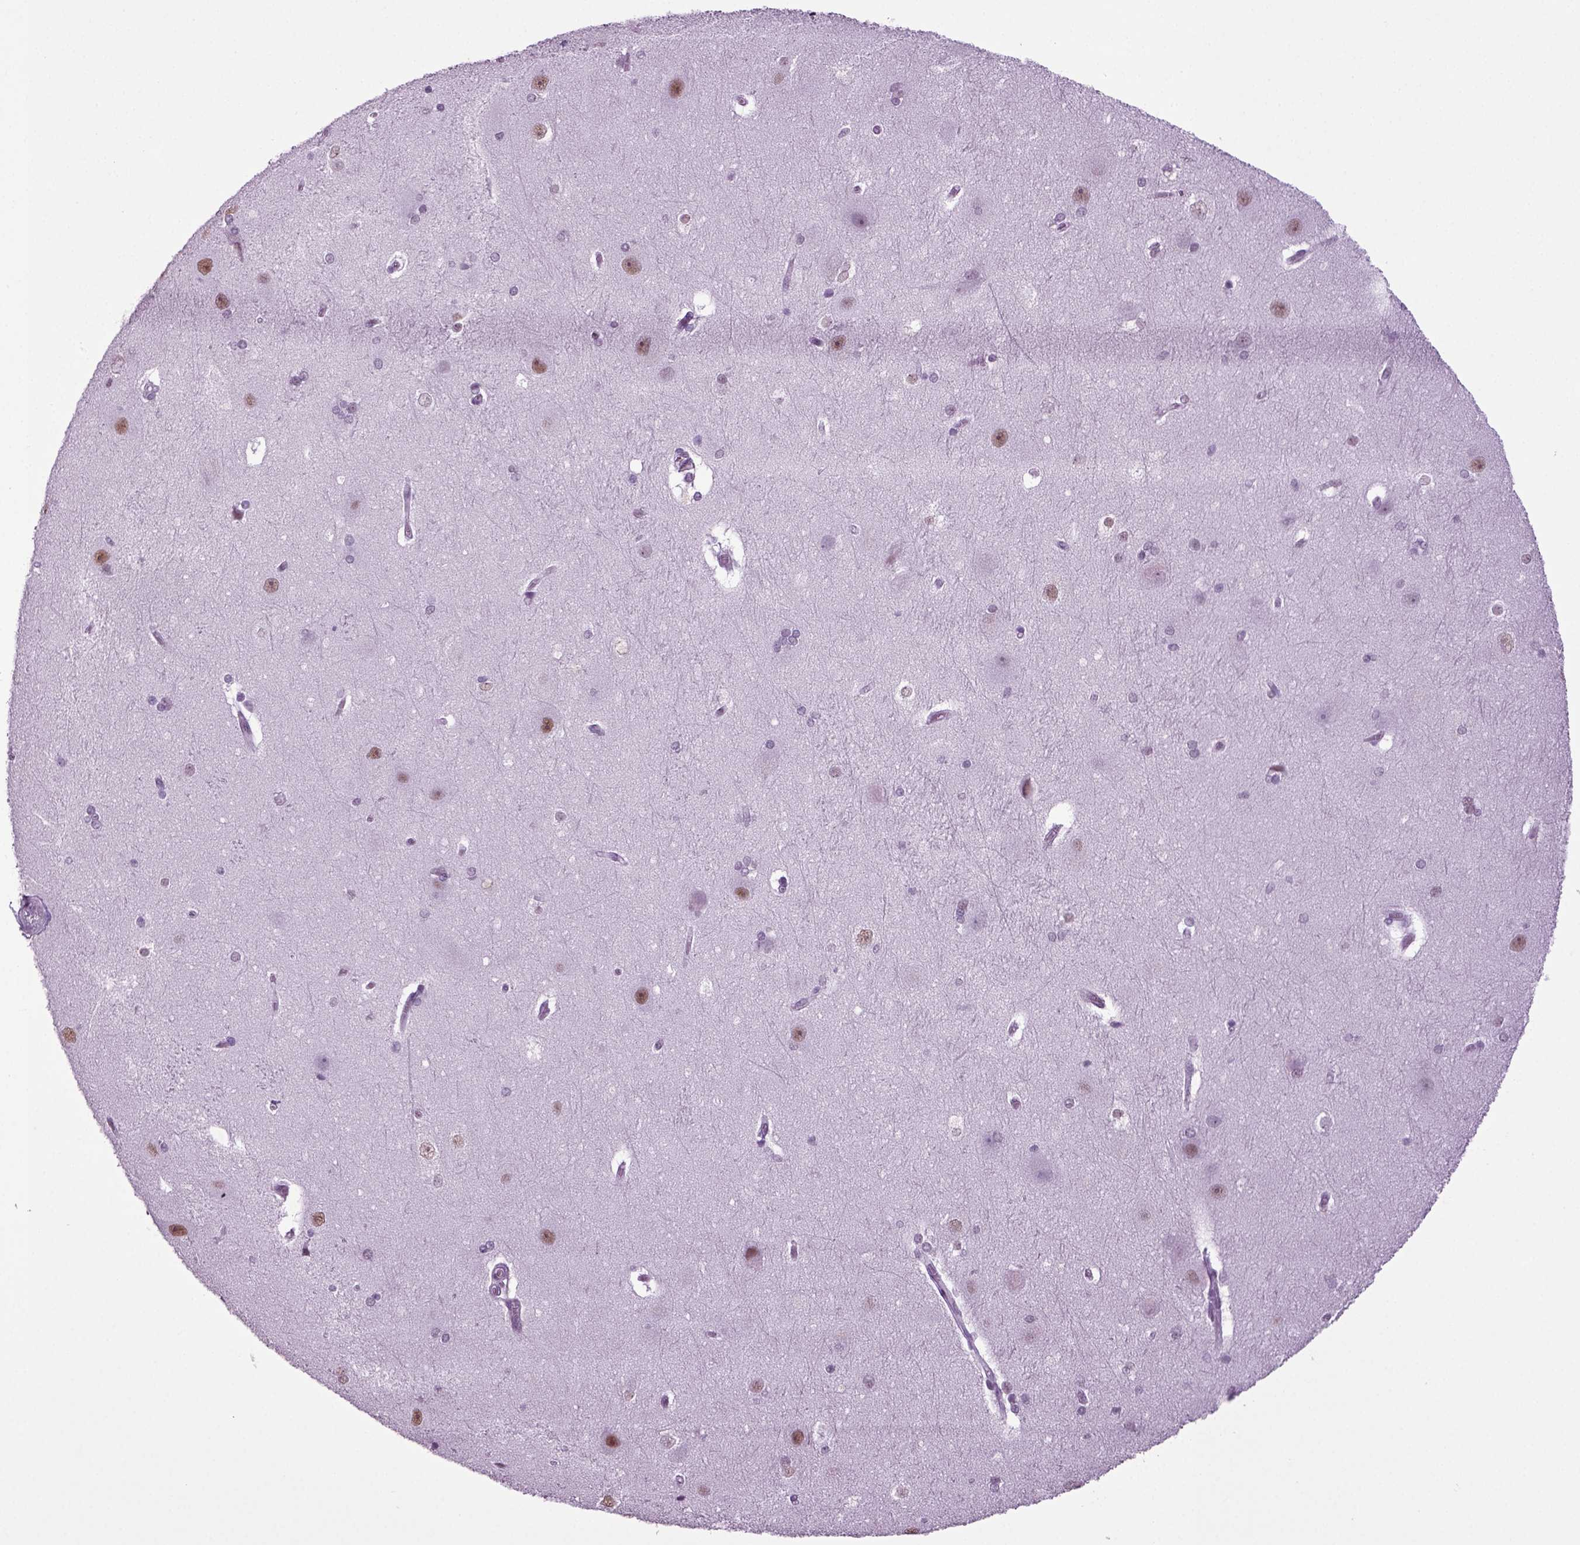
{"staining": {"intensity": "negative", "quantity": "none", "location": "none"}, "tissue": "hippocampus", "cell_type": "Glial cells", "image_type": "normal", "snomed": [{"axis": "morphology", "description": "Normal tissue, NOS"}, {"axis": "topography", "description": "Cerebral cortex"}, {"axis": "topography", "description": "Hippocampus"}], "caption": "Photomicrograph shows no protein staining in glial cells of benign hippocampus. (DAB (3,3'-diaminobenzidine) immunohistochemistry with hematoxylin counter stain).", "gene": "RFX3", "patient": {"sex": "female", "age": 19}}